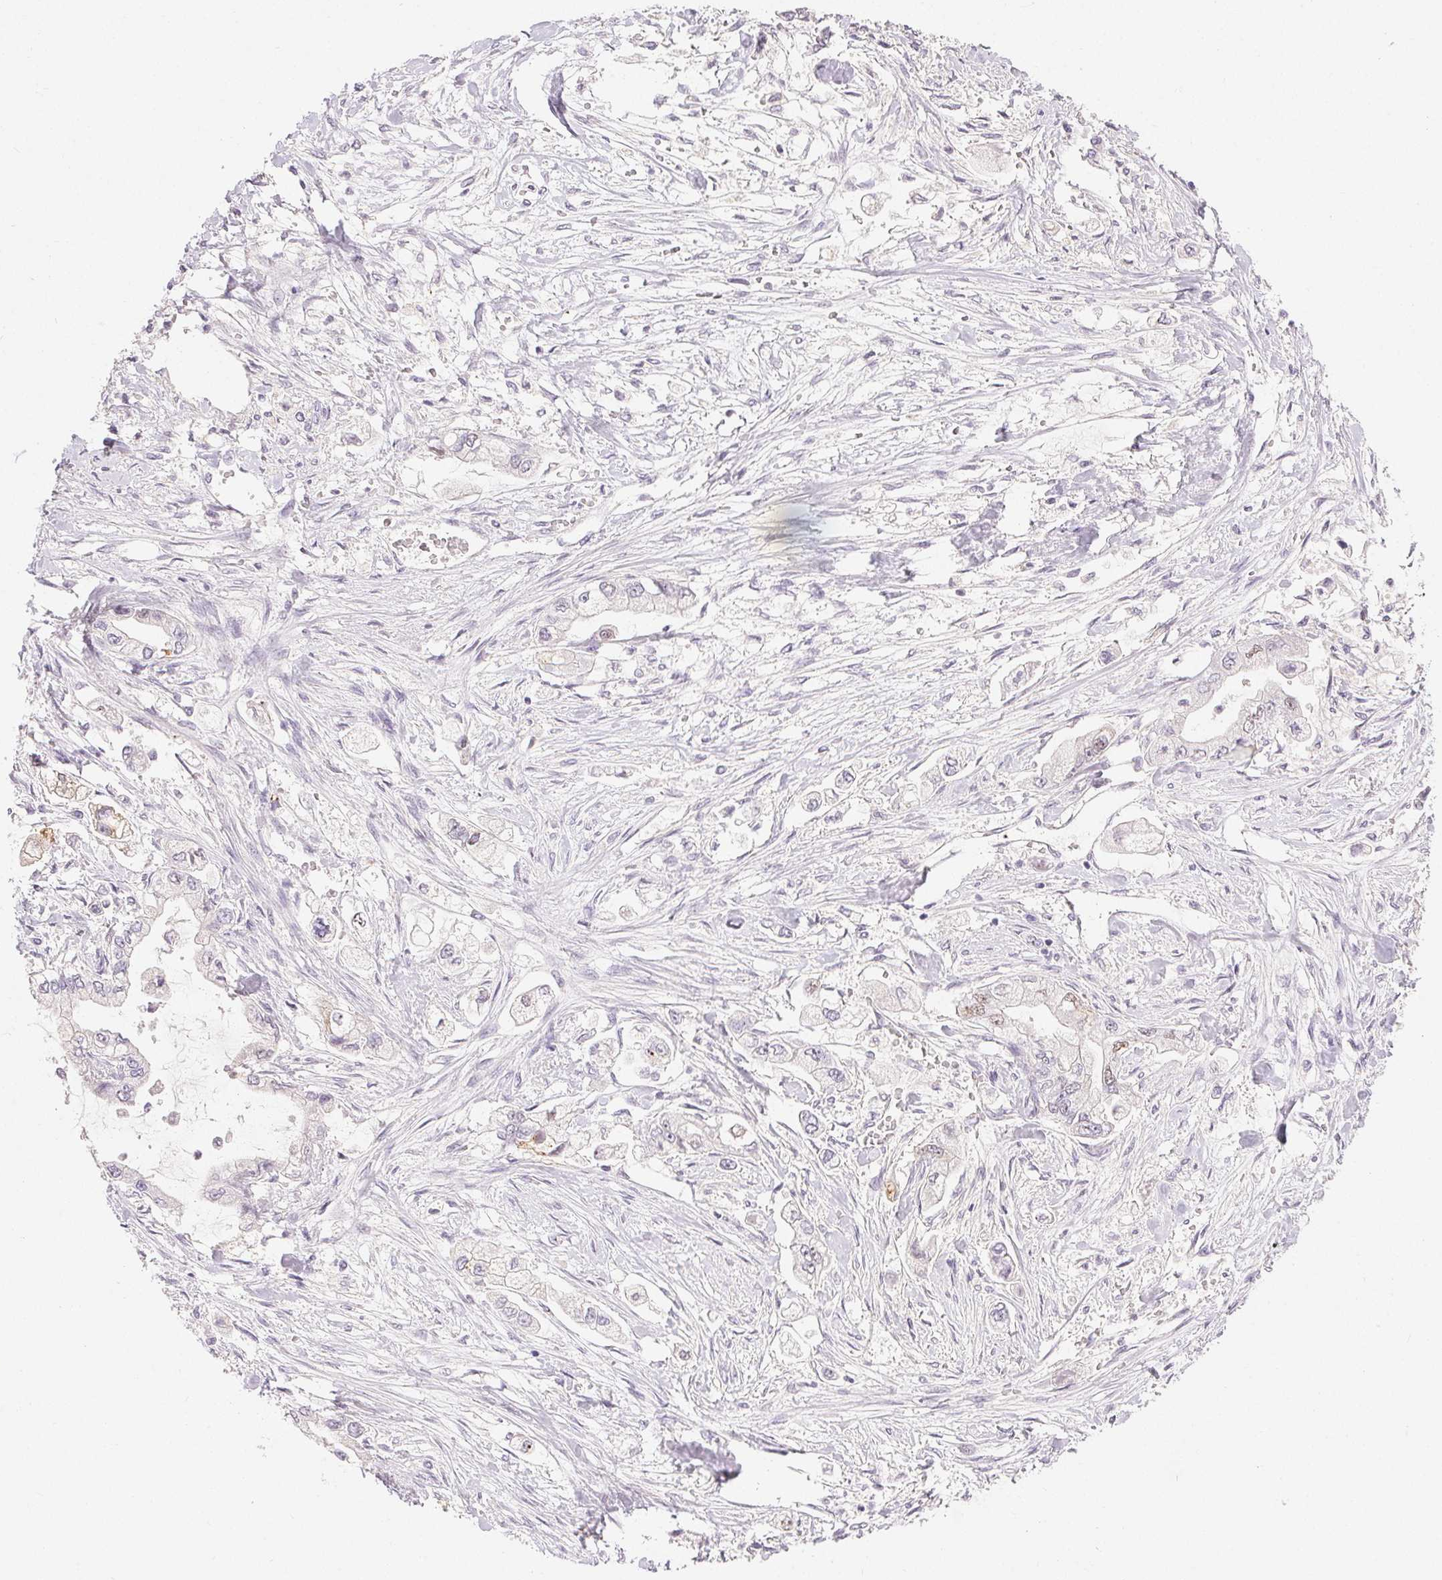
{"staining": {"intensity": "moderate", "quantity": "<25%", "location": "cytoplasmic/membranous"}, "tissue": "stomach cancer", "cell_type": "Tumor cells", "image_type": "cancer", "snomed": [{"axis": "morphology", "description": "Adenocarcinoma, NOS"}, {"axis": "topography", "description": "Stomach"}], "caption": "A high-resolution micrograph shows IHC staining of stomach adenocarcinoma, which reveals moderate cytoplasmic/membranous positivity in approximately <25% of tumor cells. The staining was performed using DAB to visualize the protein expression in brown, while the nuclei were stained in blue with hematoxylin (Magnification: 20x).", "gene": "RPGRIP1", "patient": {"sex": "male", "age": 62}}